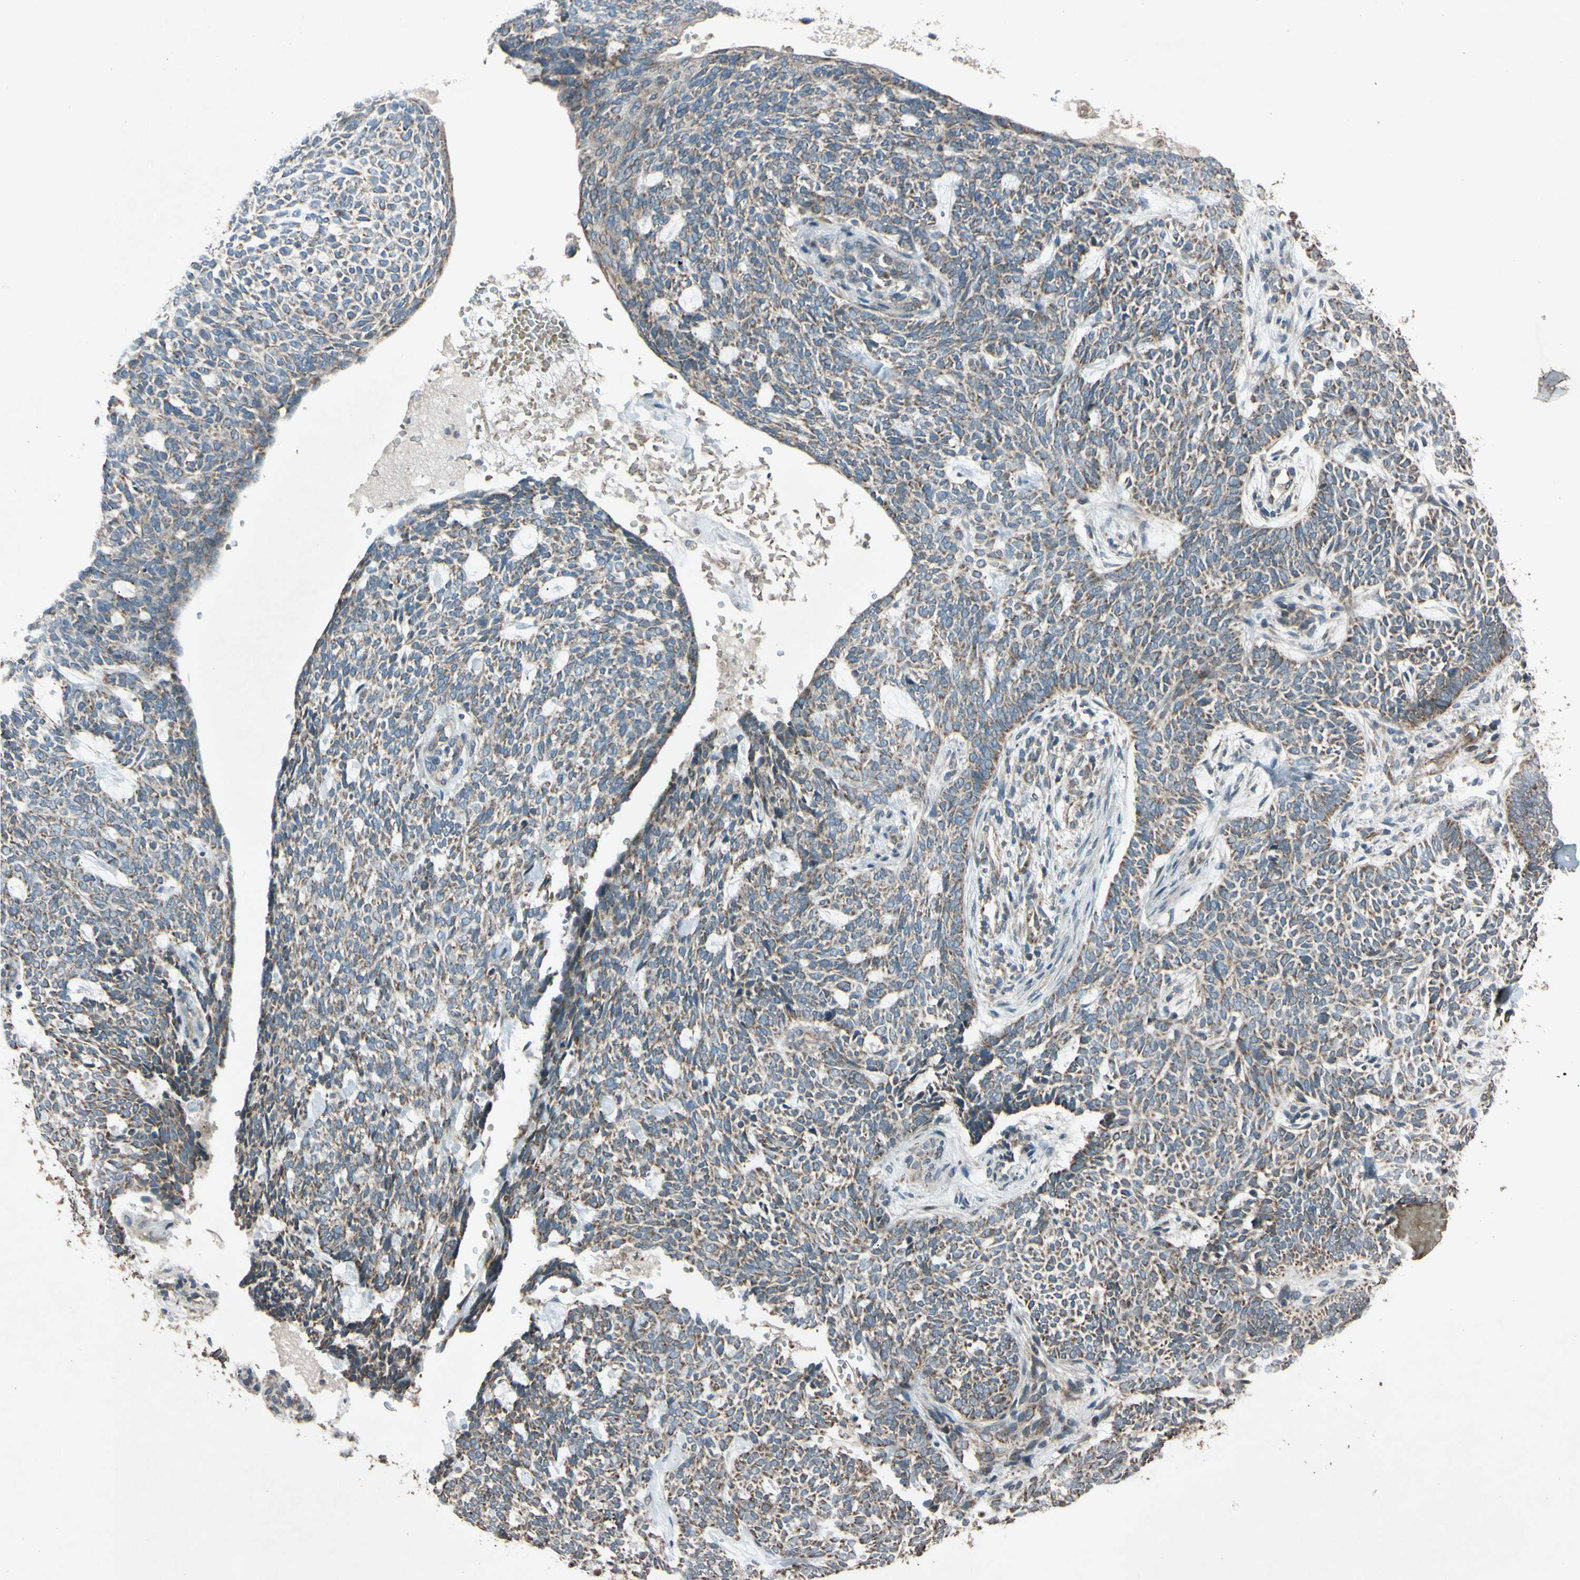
{"staining": {"intensity": "moderate", "quantity": ">75%", "location": "cytoplasmic/membranous"}, "tissue": "skin cancer", "cell_type": "Tumor cells", "image_type": "cancer", "snomed": [{"axis": "morphology", "description": "Basal cell carcinoma"}, {"axis": "topography", "description": "Skin"}], "caption": "Basal cell carcinoma (skin) stained with immunohistochemistry (IHC) demonstrates moderate cytoplasmic/membranous positivity in approximately >75% of tumor cells.", "gene": "ACOT8", "patient": {"sex": "male", "age": 87}}